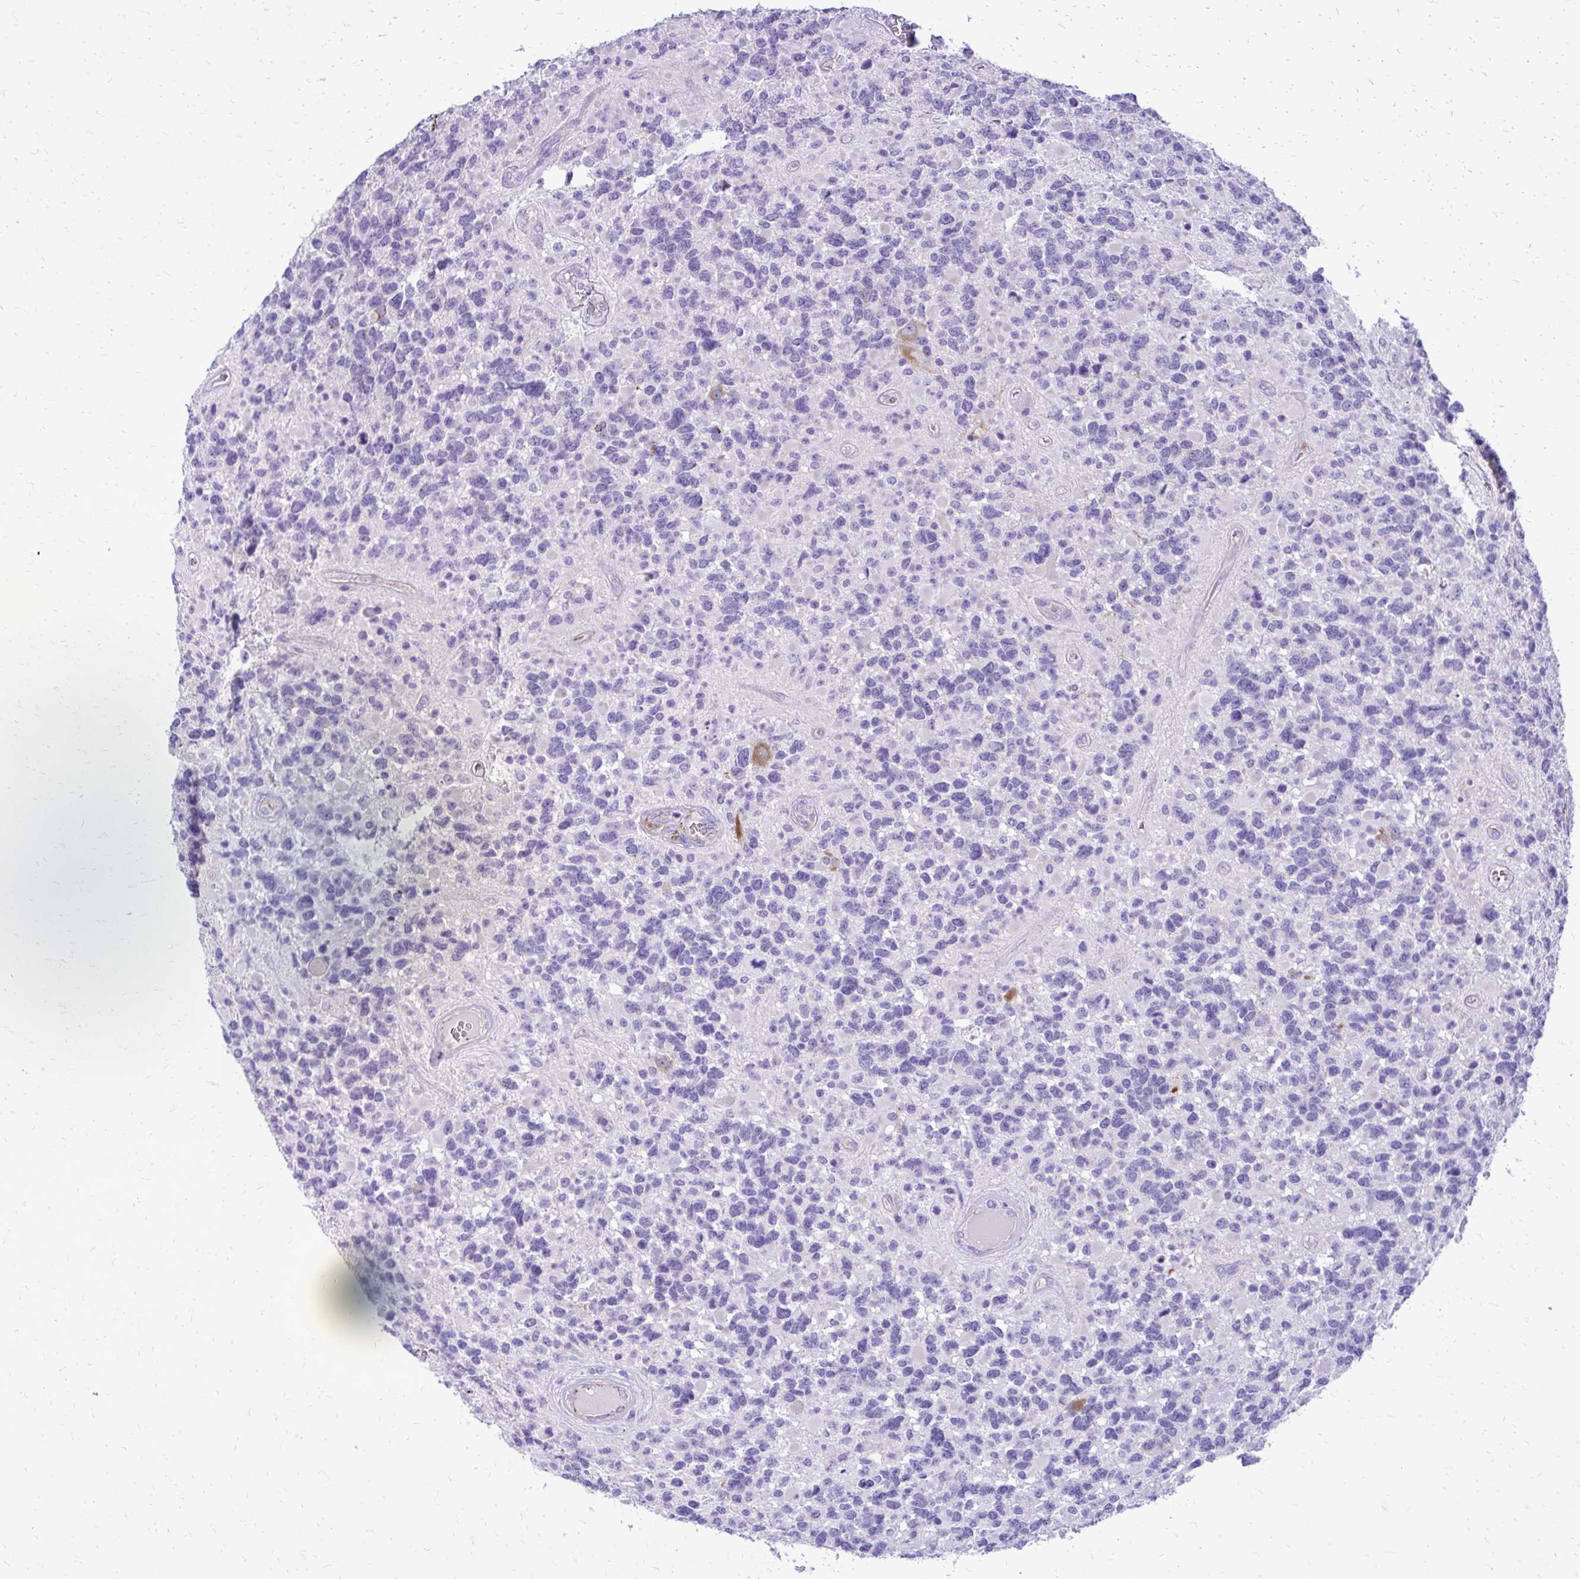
{"staining": {"intensity": "moderate", "quantity": "<25%", "location": "cytoplasmic/membranous"}, "tissue": "glioma", "cell_type": "Tumor cells", "image_type": "cancer", "snomed": [{"axis": "morphology", "description": "Glioma, malignant, High grade"}, {"axis": "topography", "description": "Brain"}], "caption": "An immunohistochemistry photomicrograph of tumor tissue is shown. Protein staining in brown highlights moderate cytoplasmic/membranous positivity in glioma within tumor cells.", "gene": "PELI3", "patient": {"sex": "female", "age": 40}}